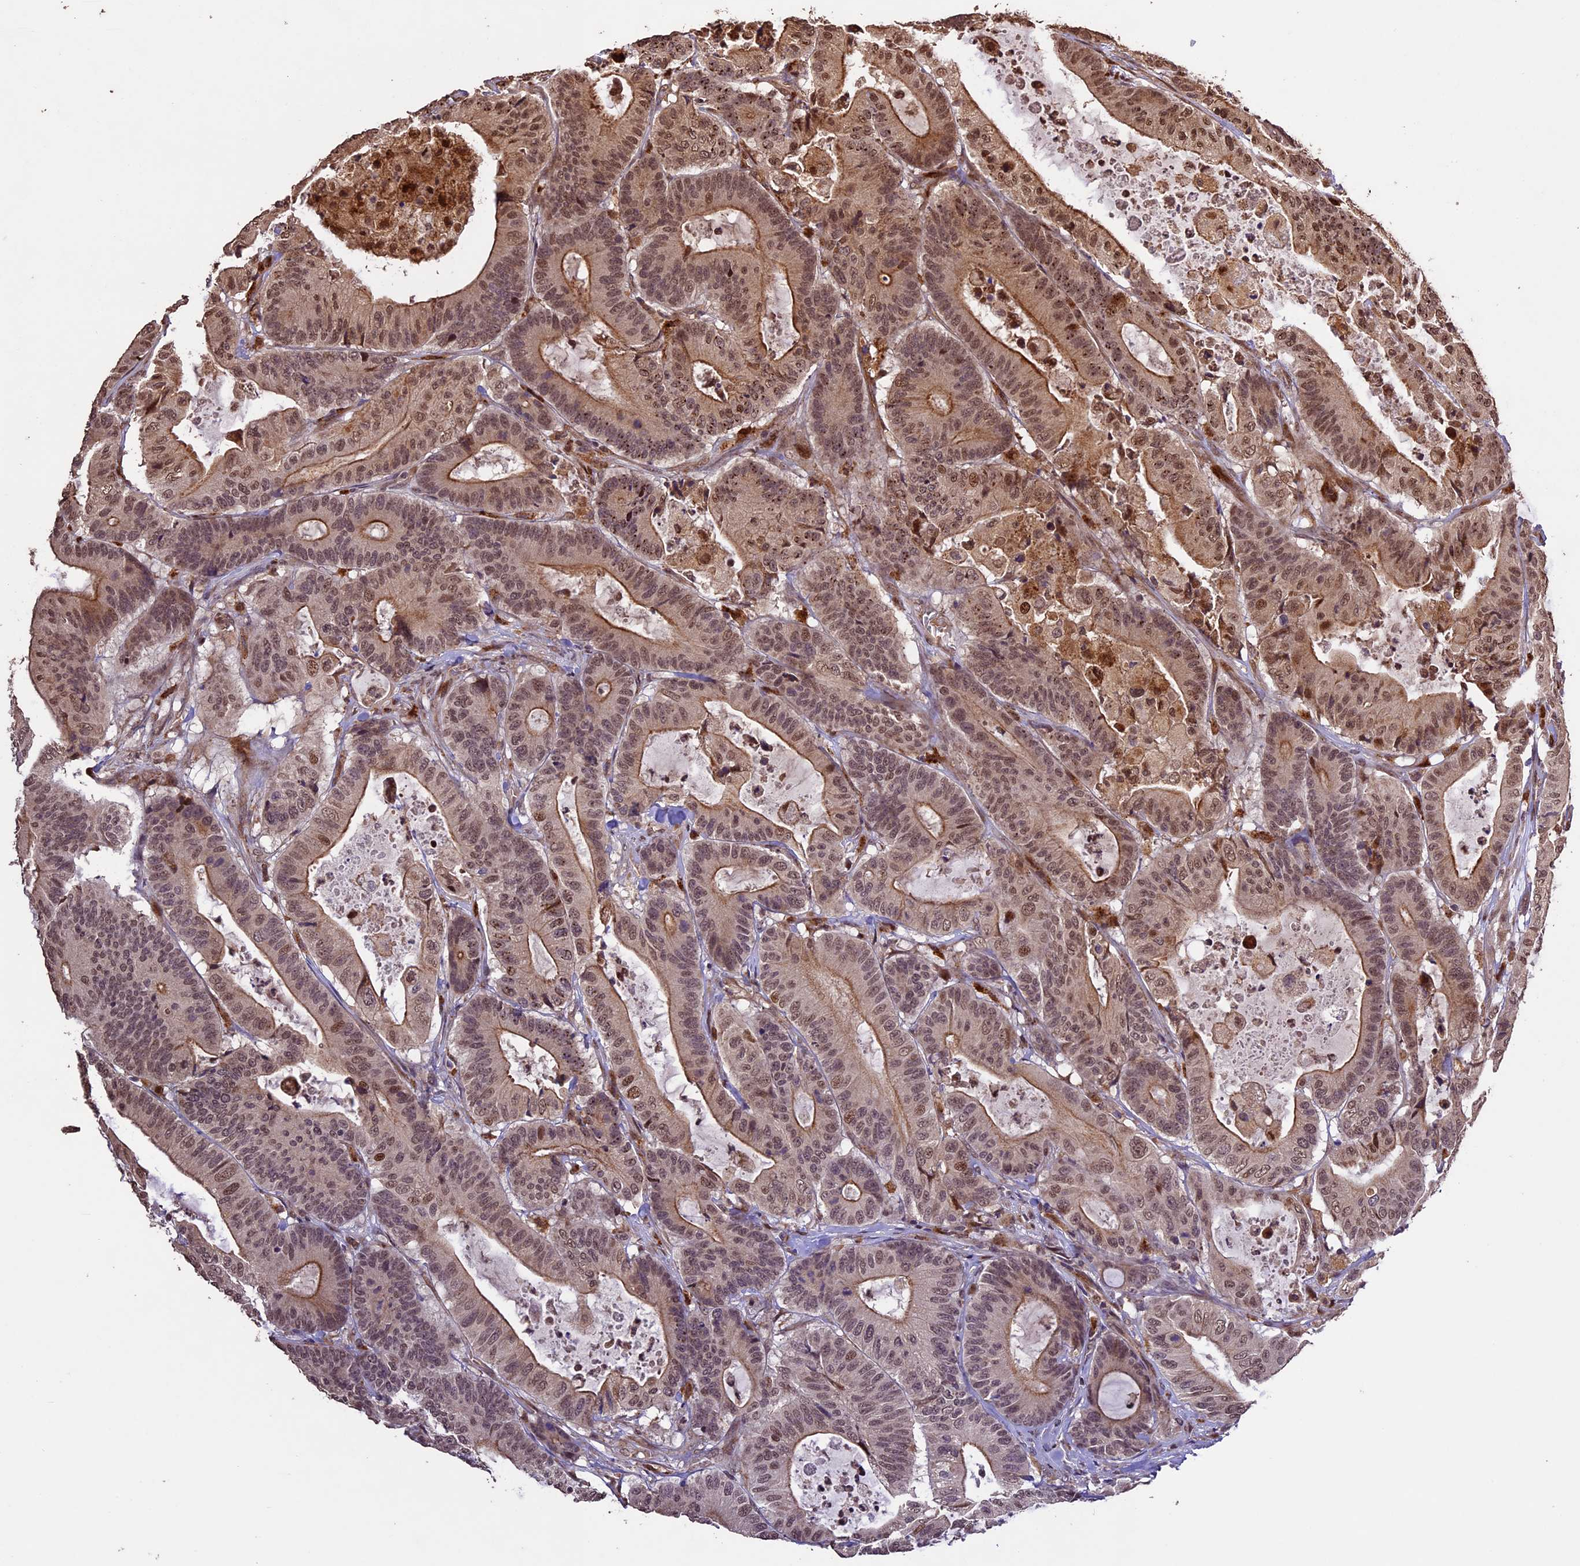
{"staining": {"intensity": "moderate", "quantity": ">75%", "location": "cytoplasmic/membranous,nuclear"}, "tissue": "colorectal cancer", "cell_type": "Tumor cells", "image_type": "cancer", "snomed": [{"axis": "morphology", "description": "Adenocarcinoma, NOS"}, {"axis": "topography", "description": "Colon"}], "caption": "Immunohistochemistry of colorectal cancer (adenocarcinoma) shows medium levels of moderate cytoplasmic/membranous and nuclear positivity in approximately >75% of tumor cells.", "gene": "CDKN2AIP", "patient": {"sex": "female", "age": 84}}